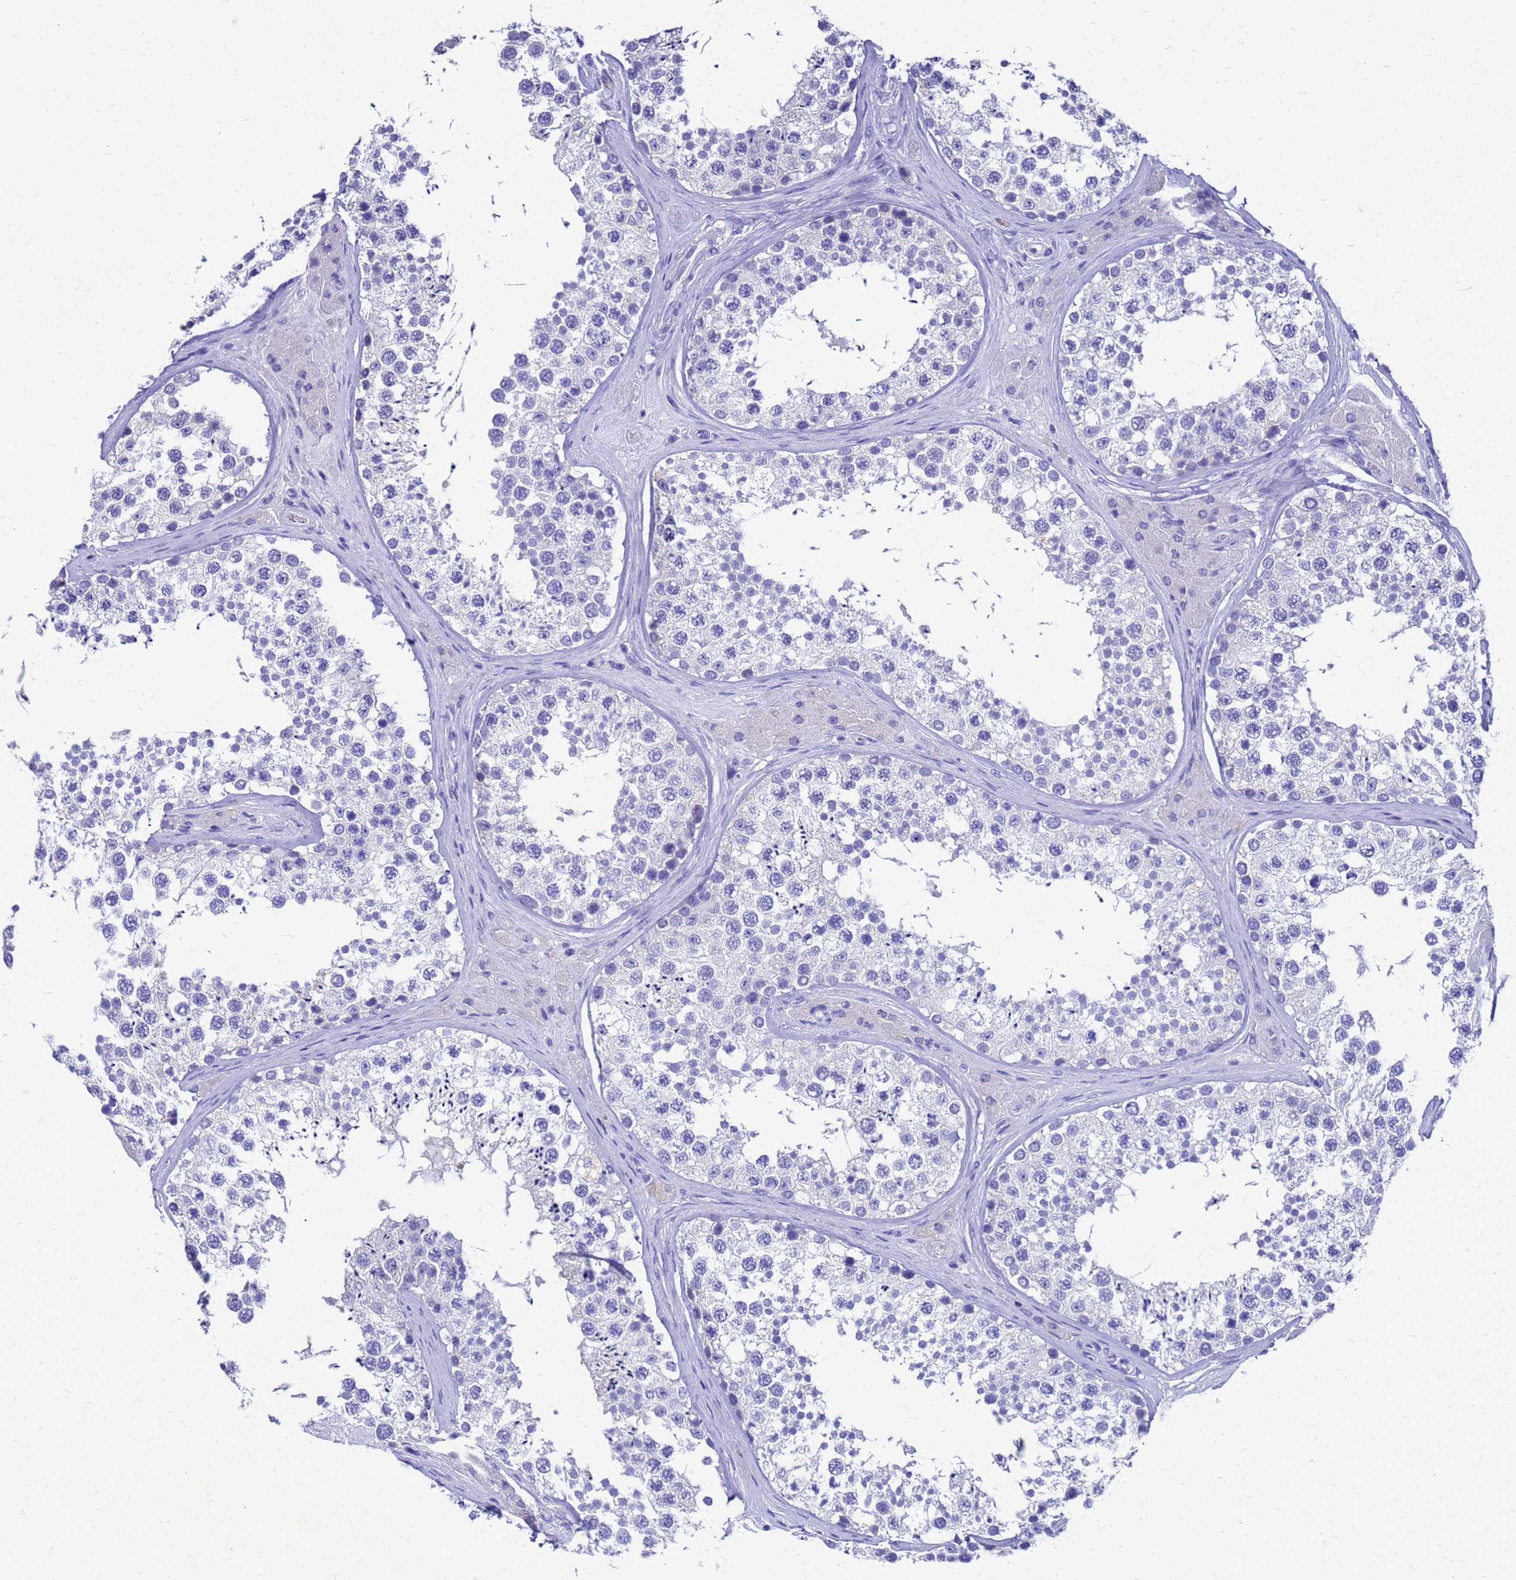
{"staining": {"intensity": "negative", "quantity": "none", "location": "none"}, "tissue": "testis", "cell_type": "Cells in seminiferous ducts", "image_type": "normal", "snomed": [{"axis": "morphology", "description": "Normal tissue, NOS"}, {"axis": "topography", "description": "Testis"}], "caption": "Immunohistochemistry histopathology image of normal testis stained for a protein (brown), which exhibits no positivity in cells in seminiferous ducts.", "gene": "MS4A13", "patient": {"sex": "male", "age": 46}}